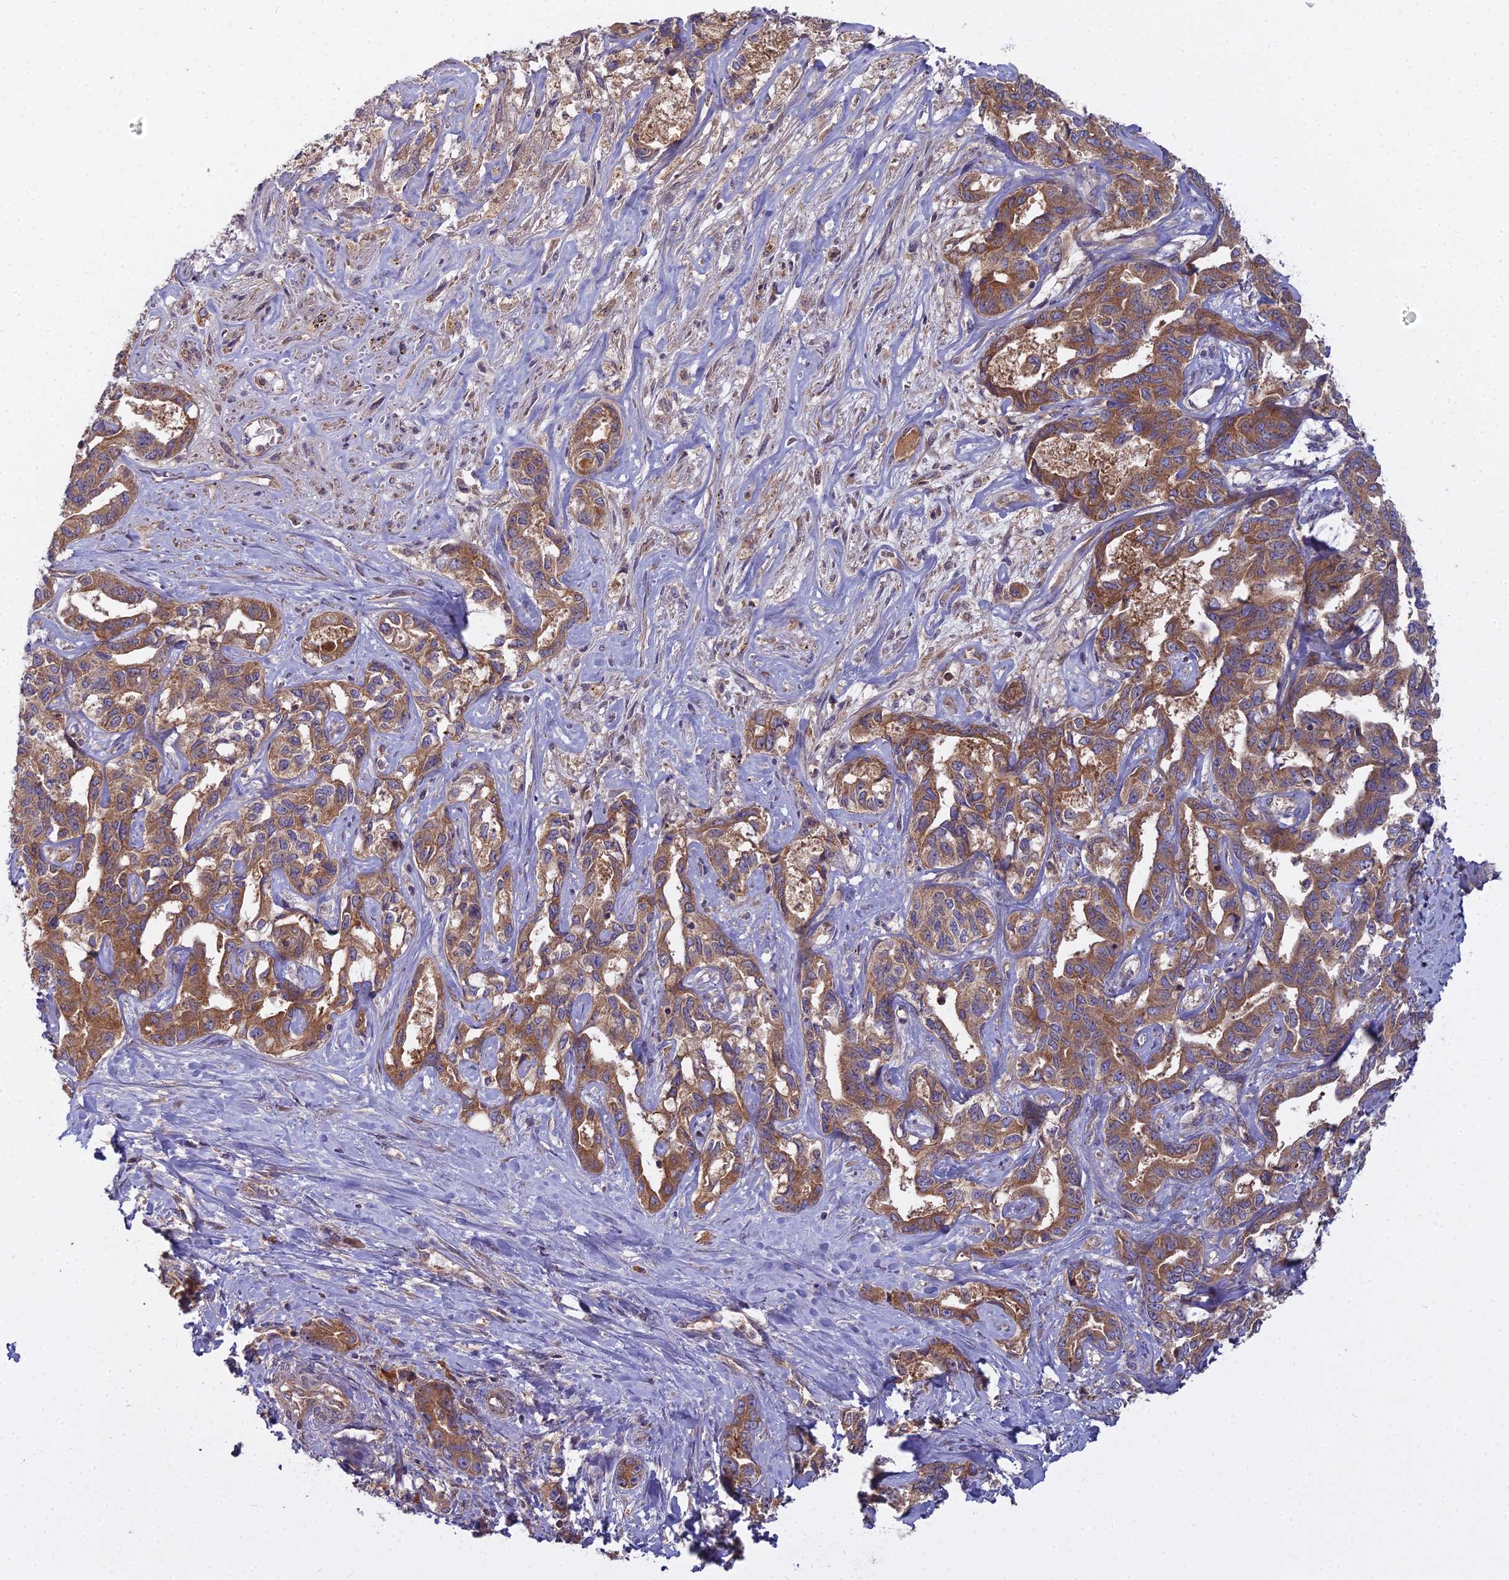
{"staining": {"intensity": "moderate", "quantity": ">75%", "location": "cytoplasmic/membranous"}, "tissue": "liver cancer", "cell_type": "Tumor cells", "image_type": "cancer", "snomed": [{"axis": "morphology", "description": "Cholangiocarcinoma"}, {"axis": "topography", "description": "Liver"}], "caption": "Moderate cytoplasmic/membranous staining is seen in about >75% of tumor cells in liver cancer (cholangiocarcinoma).", "gene": "CCDC167", "patient": {"sex": "male", "age": 59}}